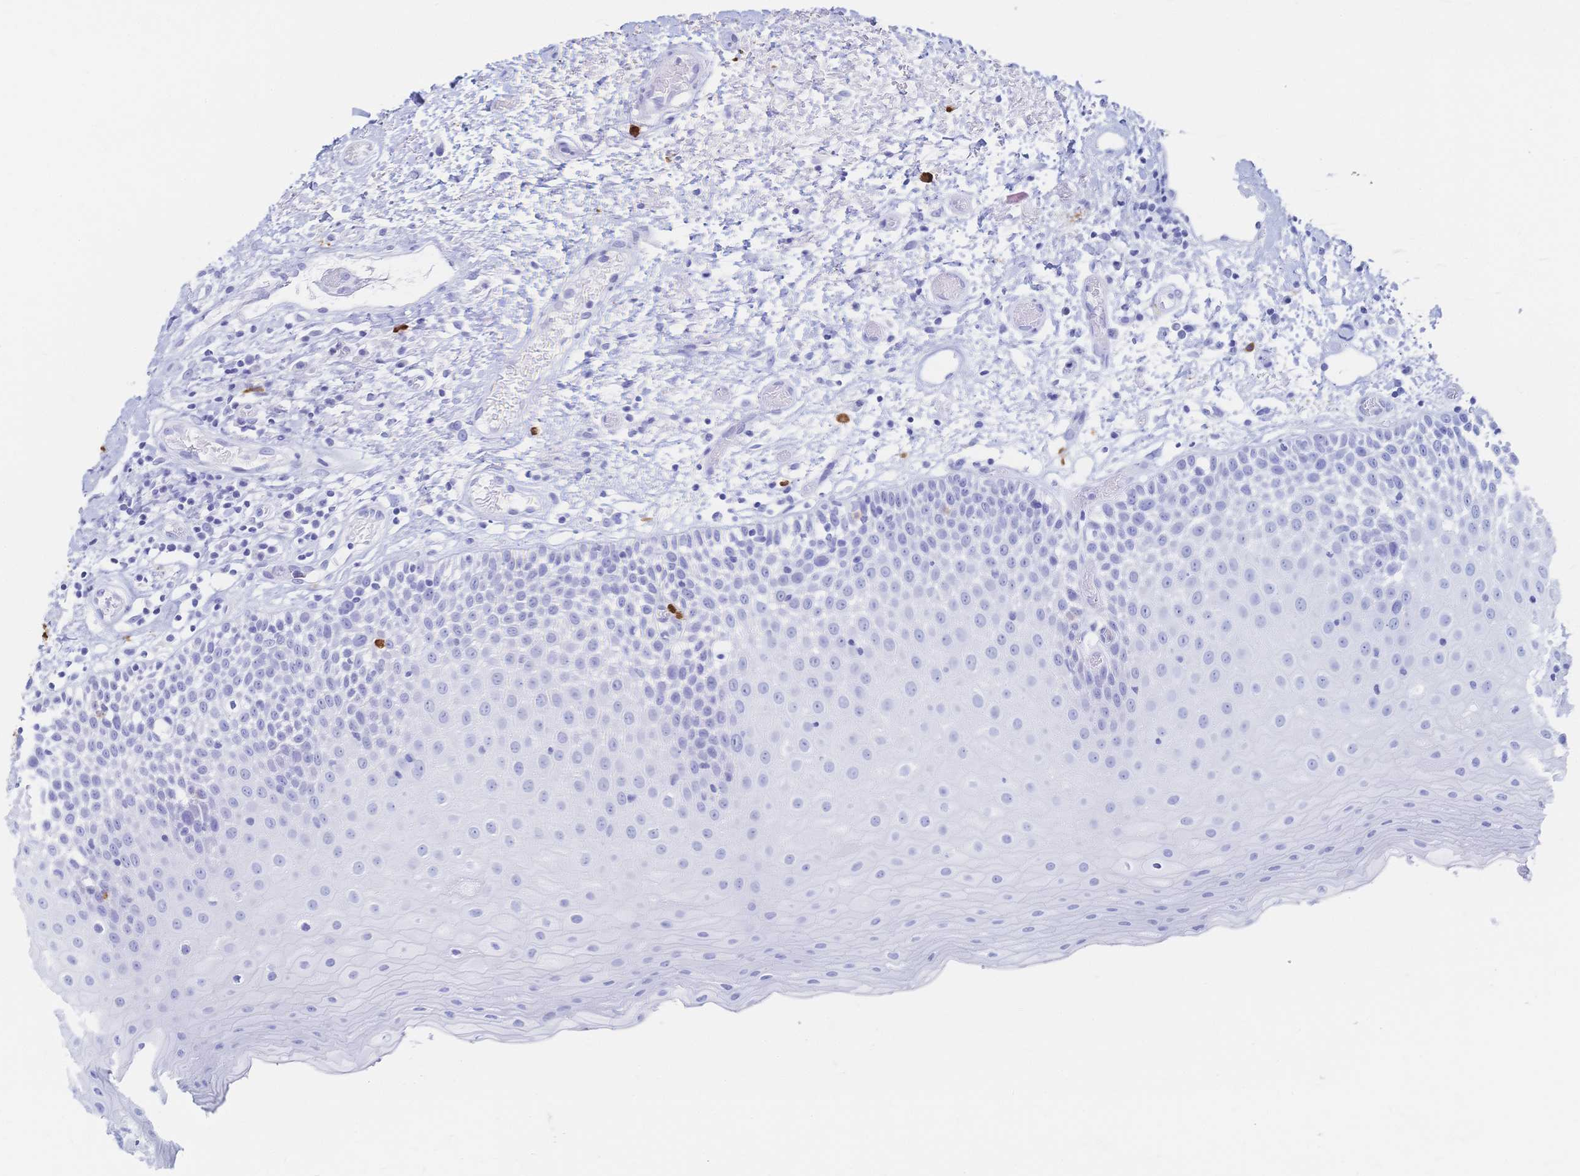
{"staining": {"intensity": "negative", "quantity": "none", "location": "none"}, "tissue": "oral mucosa", "cell_type": "Squamous epithelial cells", "image_type": "normal", "snomed": [{"axis": "morphology", "description": "Normal tissue, NOS"}, {"axis": "topography", "description": "Oral tissue"}], "caption": "Immunohistochemistry (IHC) histopathology image of normal oral mucosa stained for a protein (brown), which demonstrates no staining in squamous epithelial cells.", "gene": "IL2RB", "patient": {"sex": "female", "age": 82}}